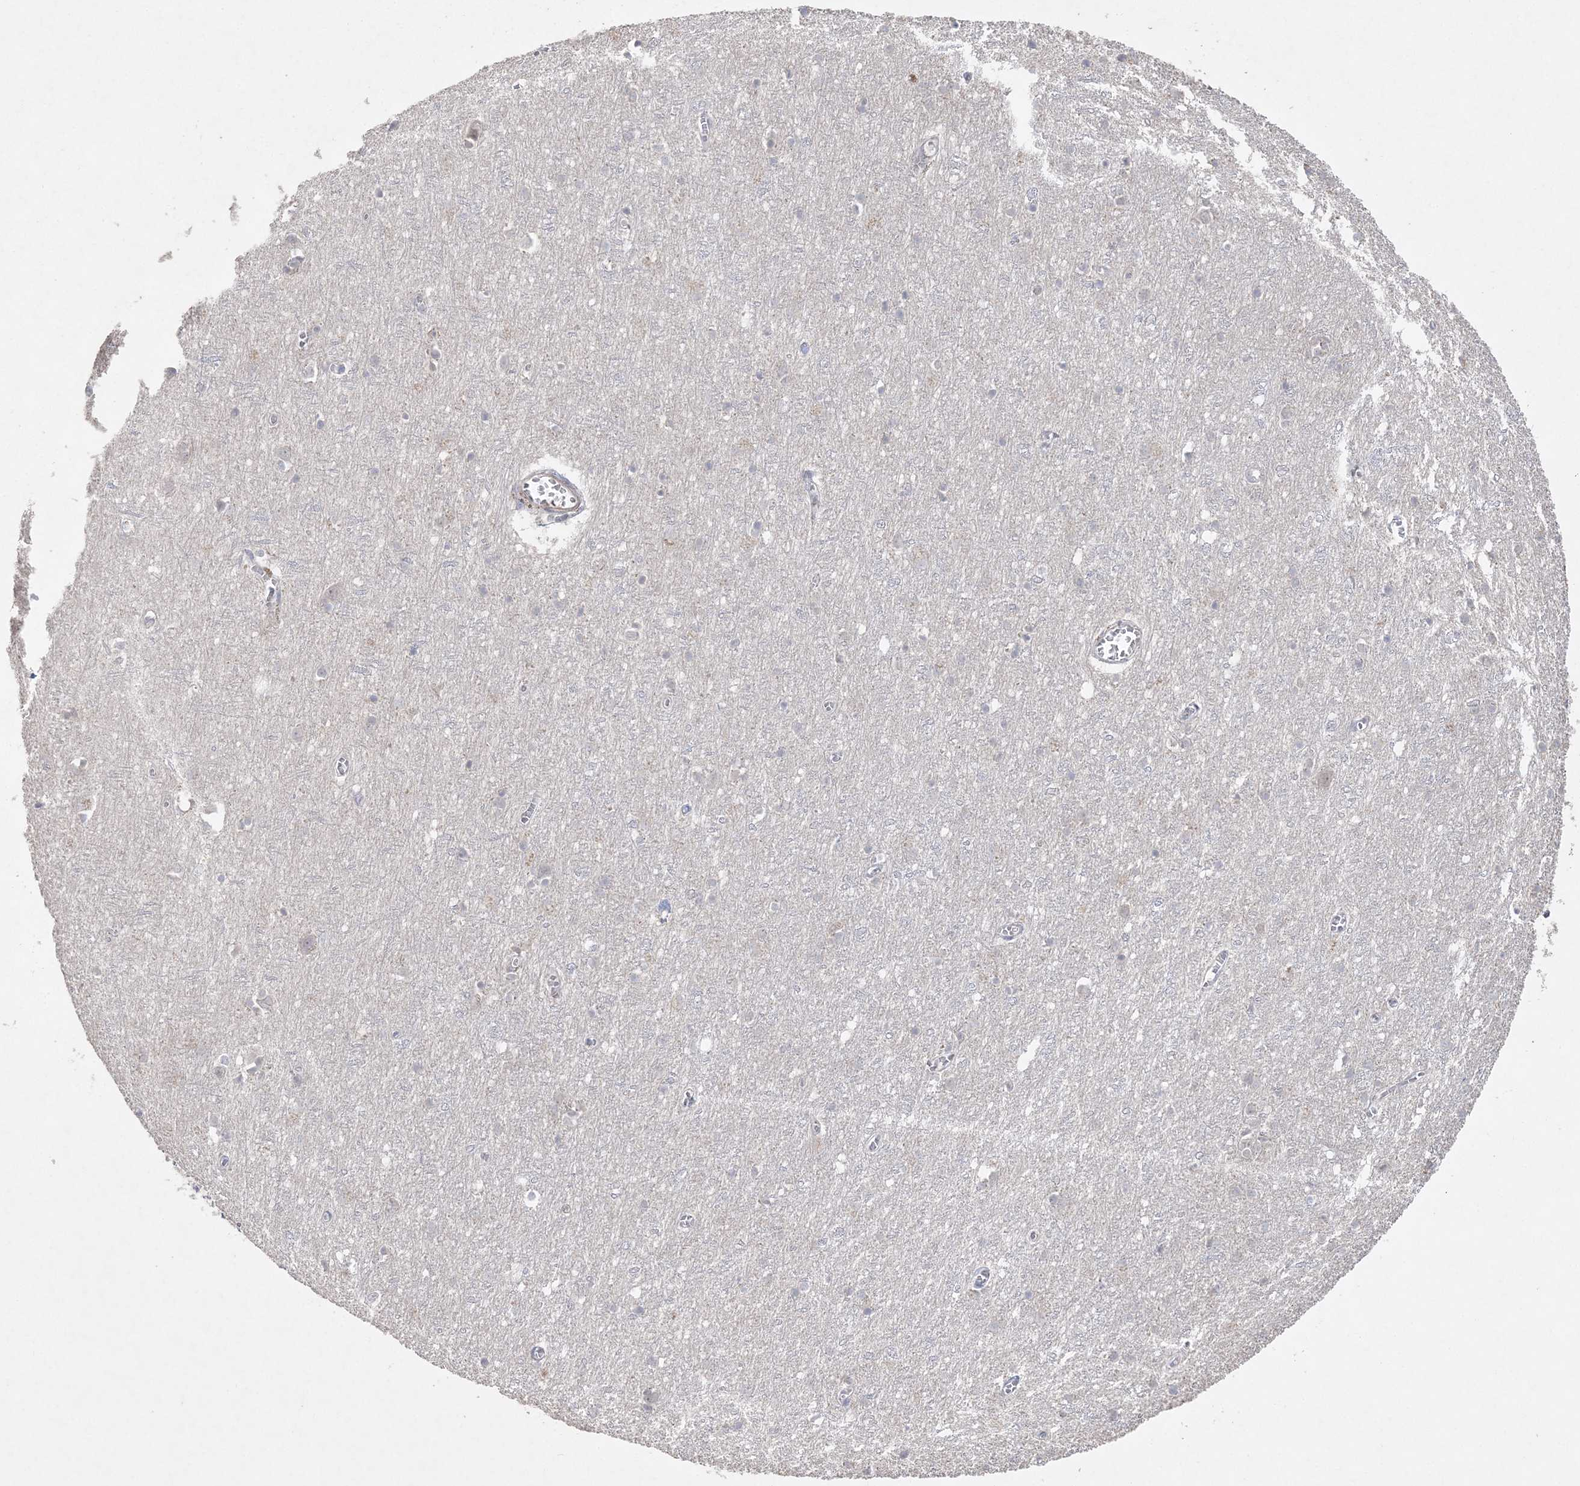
{"staining": {"intensity": "weak", "quantity": "25%-75%", "location": "cytoplasmic/membranous"}, "tissue": "cerebral cortex", "cell_type": "Endothelial cells", "image_type": "normal", "snomed": [{"axis": "morphology", "description": "Normal tissue, NOS"}, {"axis": "topography", "description": "Cerebral cortex"}], "caption": "Weak cytoplasmic/membranous staining is appreciated in about 25%-75% of endothelial cells in unremarkable cerebral cortex. The staining was performed using DAB (3,3'-diaminobenzidine) to visualize the protein expression in brown, while the nuclei were stained in blue with hematoxylin (Magnification: 20x).", "gene": "SH3BP4", "patient": {"sex": "female", "age": 64}}